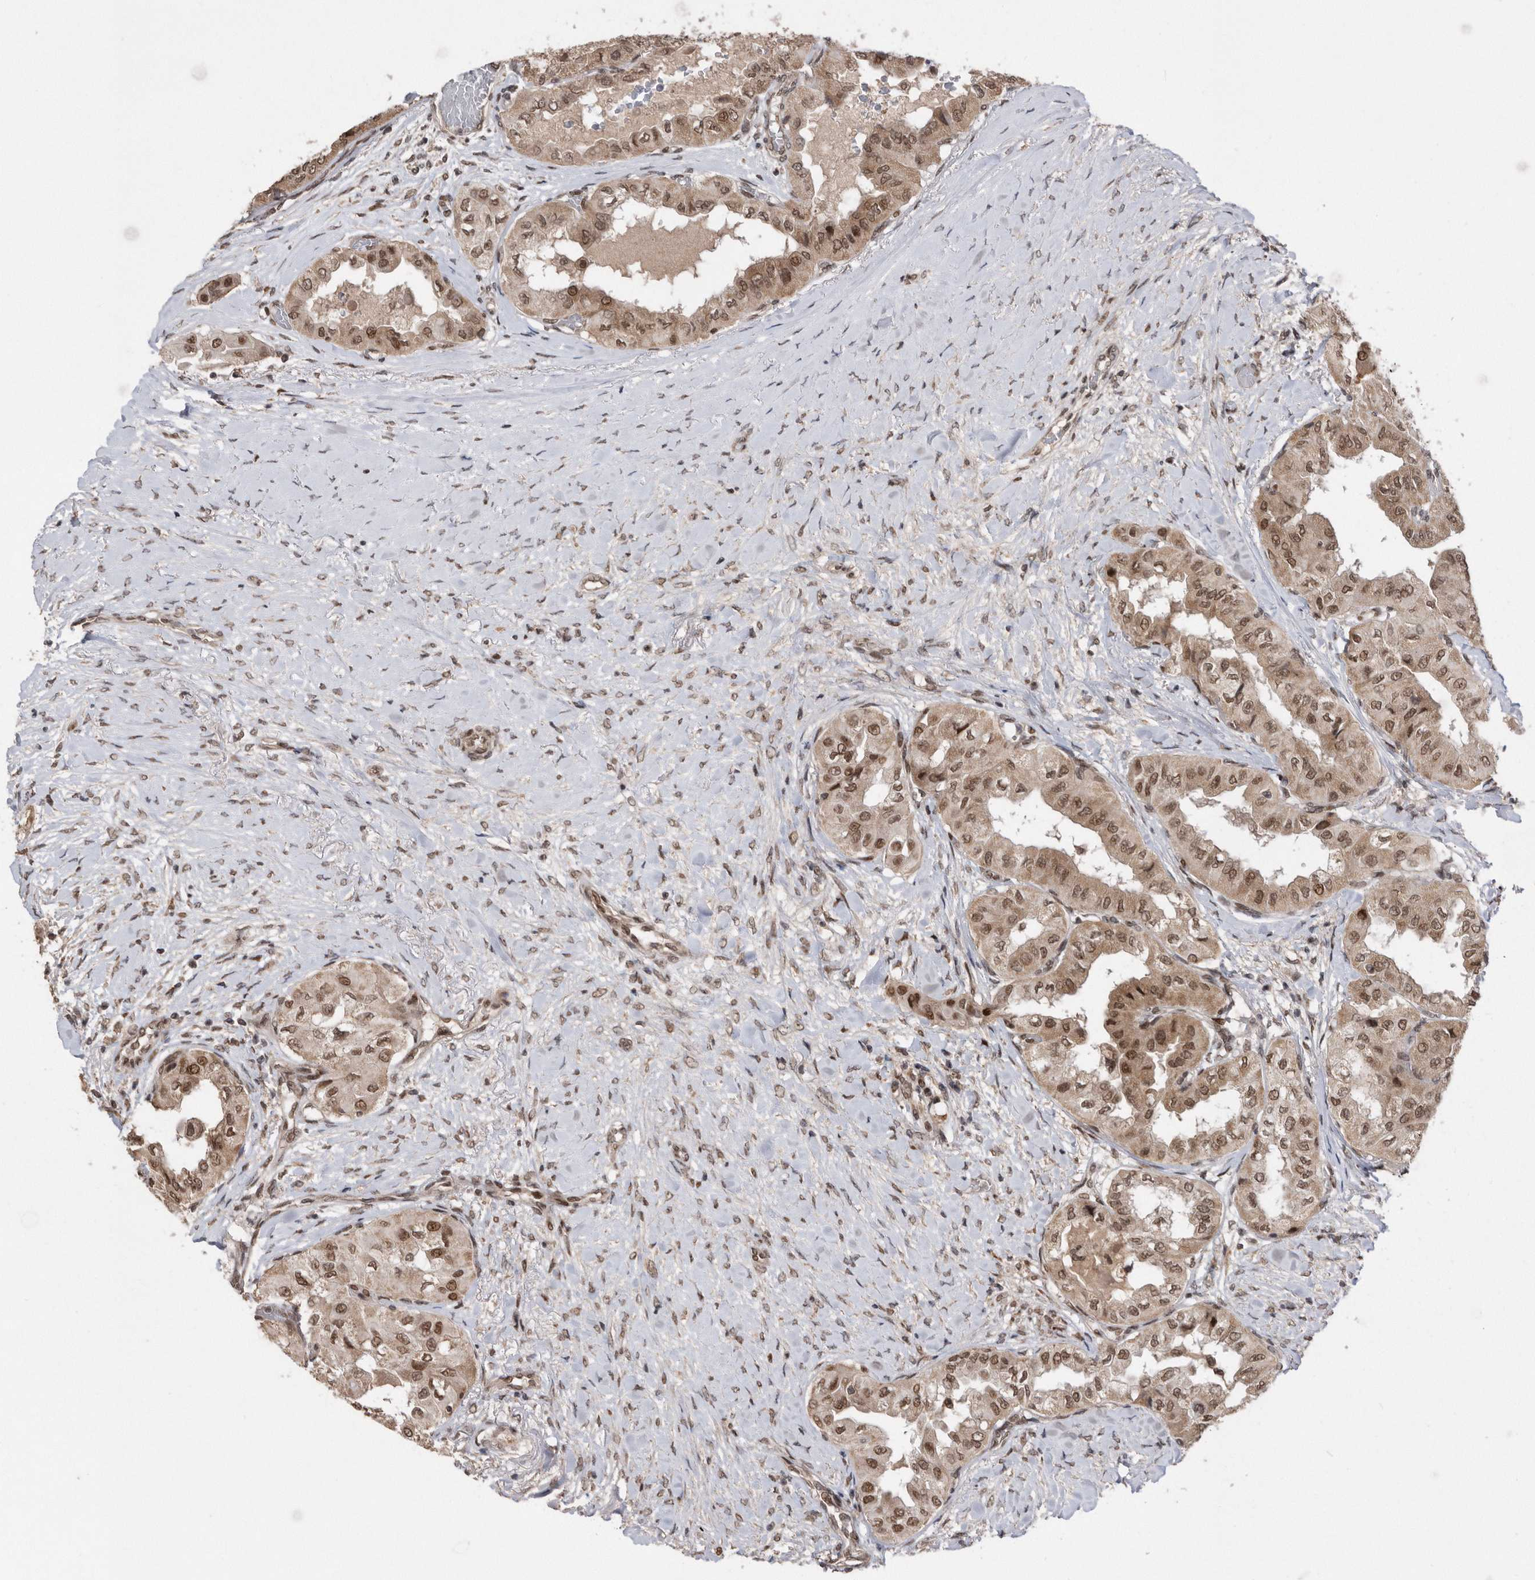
{"staining": {"intensity": "moderate", "quantity": ">75%", "location": "cytoplasmic/membranous,nuclear"}, "tissue": "thyroid cancer", "cell_type": "Tumor cells", "image_type": "cancer", "snomed": [{"axis": "morphology", "description": "Papillary adenocarcinoma, NOS"}, {"axis": "topography", "description": "Thyroid gland"}], "caption": "DAB (3,3'-diaminobenzidine) immunohistochemical staining of thyroid cancer shows moderate cytoplasmic/membranous and nuclear protein staining in about >75% of tumor cells.", "gene": "TDRD3", "patient": {"sex": "female", "age": 59}}